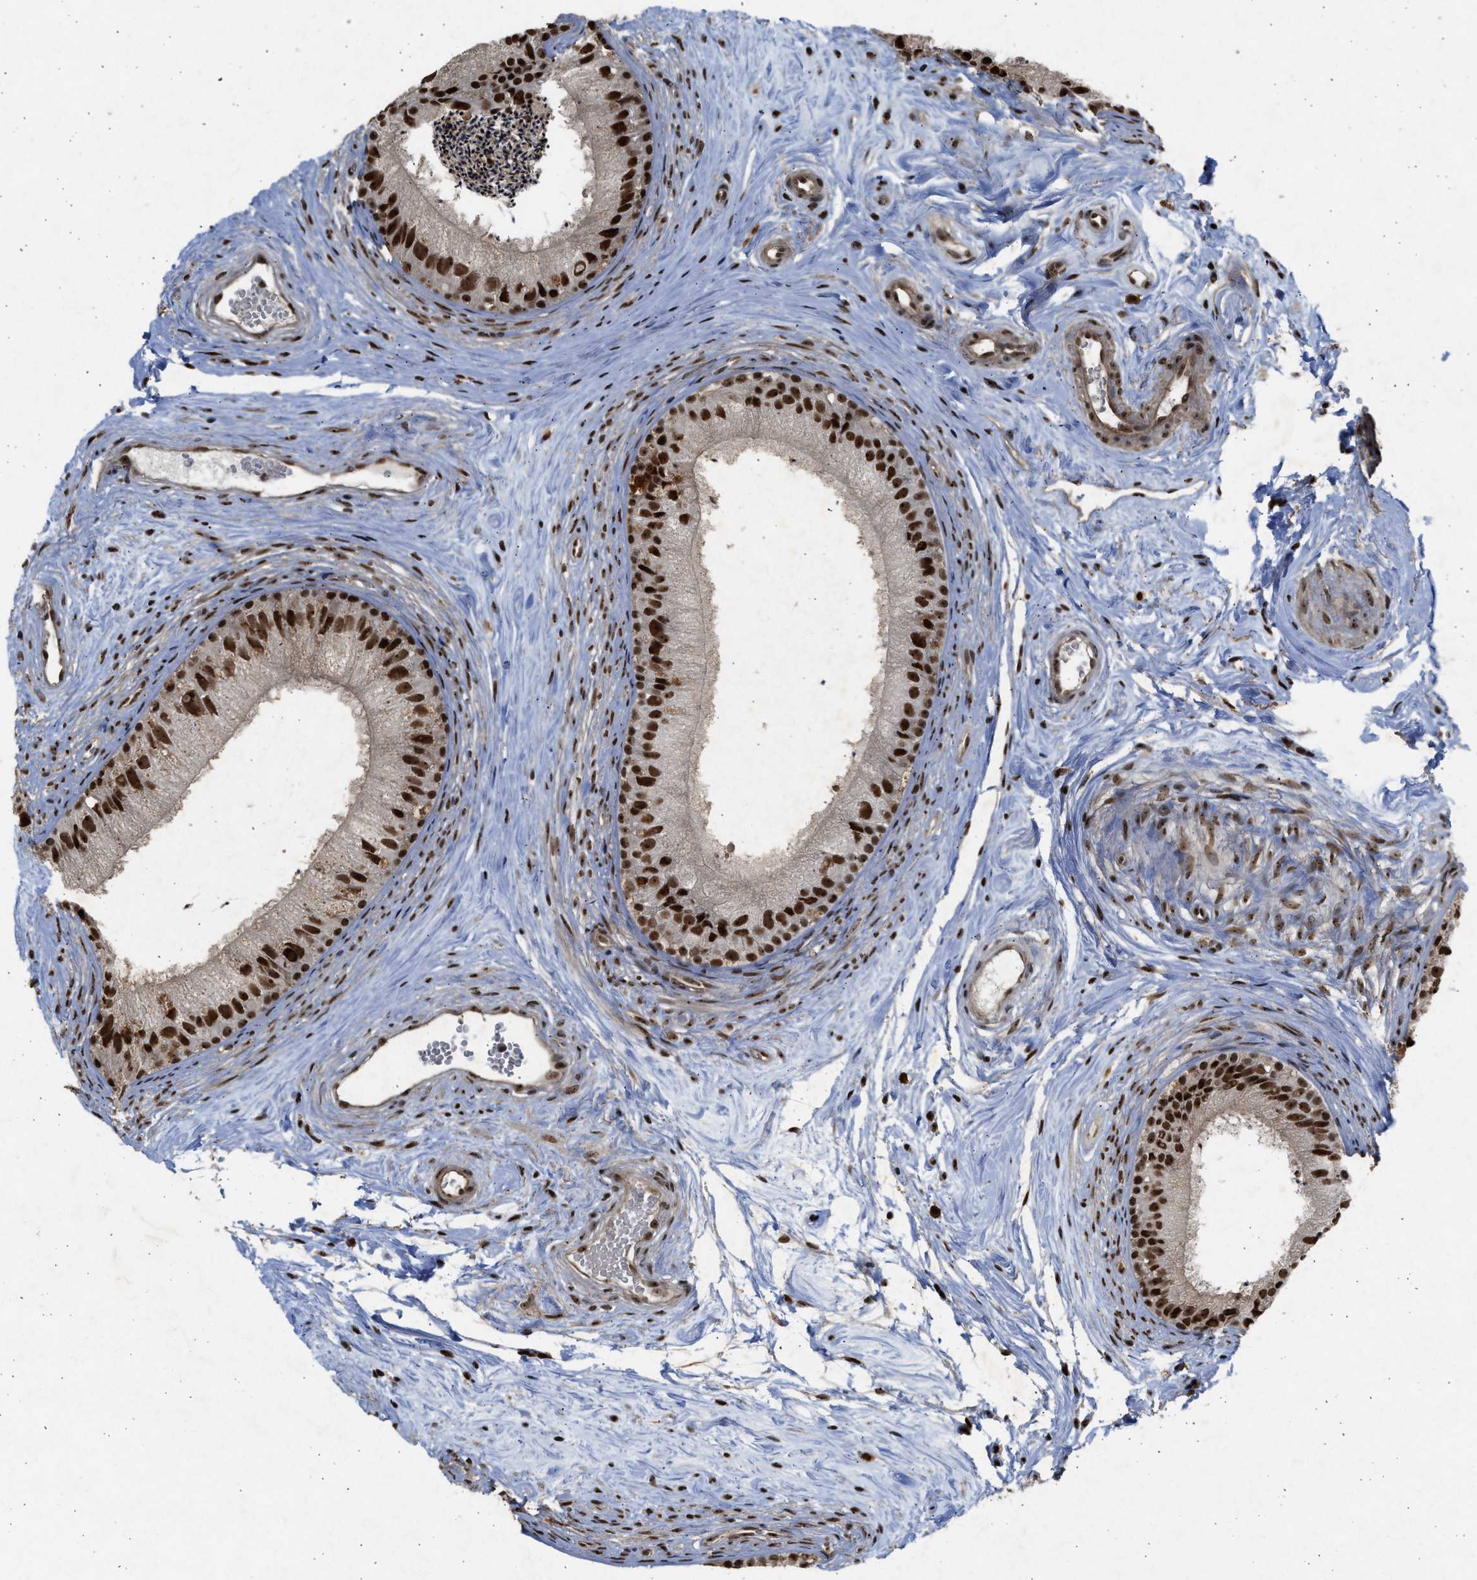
{"staining": {"intensity": "strong", "quantity": ">75%", "location": "nuclear"}, "tissue": "epididymis", "cell_type": "Glandular cells", "image_type": "normal", "snomed": [{"axis": "morphology", "description": "Normal tissue, NOS"}, {"axis": "topography", "description": "Epididymis"}], "caption": "Immunohistochemistry (IHC) histopathology image of normal epididymis: epididymis stained using IHC exhibits high levels of strong protein expression localized specifically in the nuclear of glandular cells, appearing as a nuclear brown color.", "gene": "TFDP2", "patient": {"sex": "male", "age": 56}}